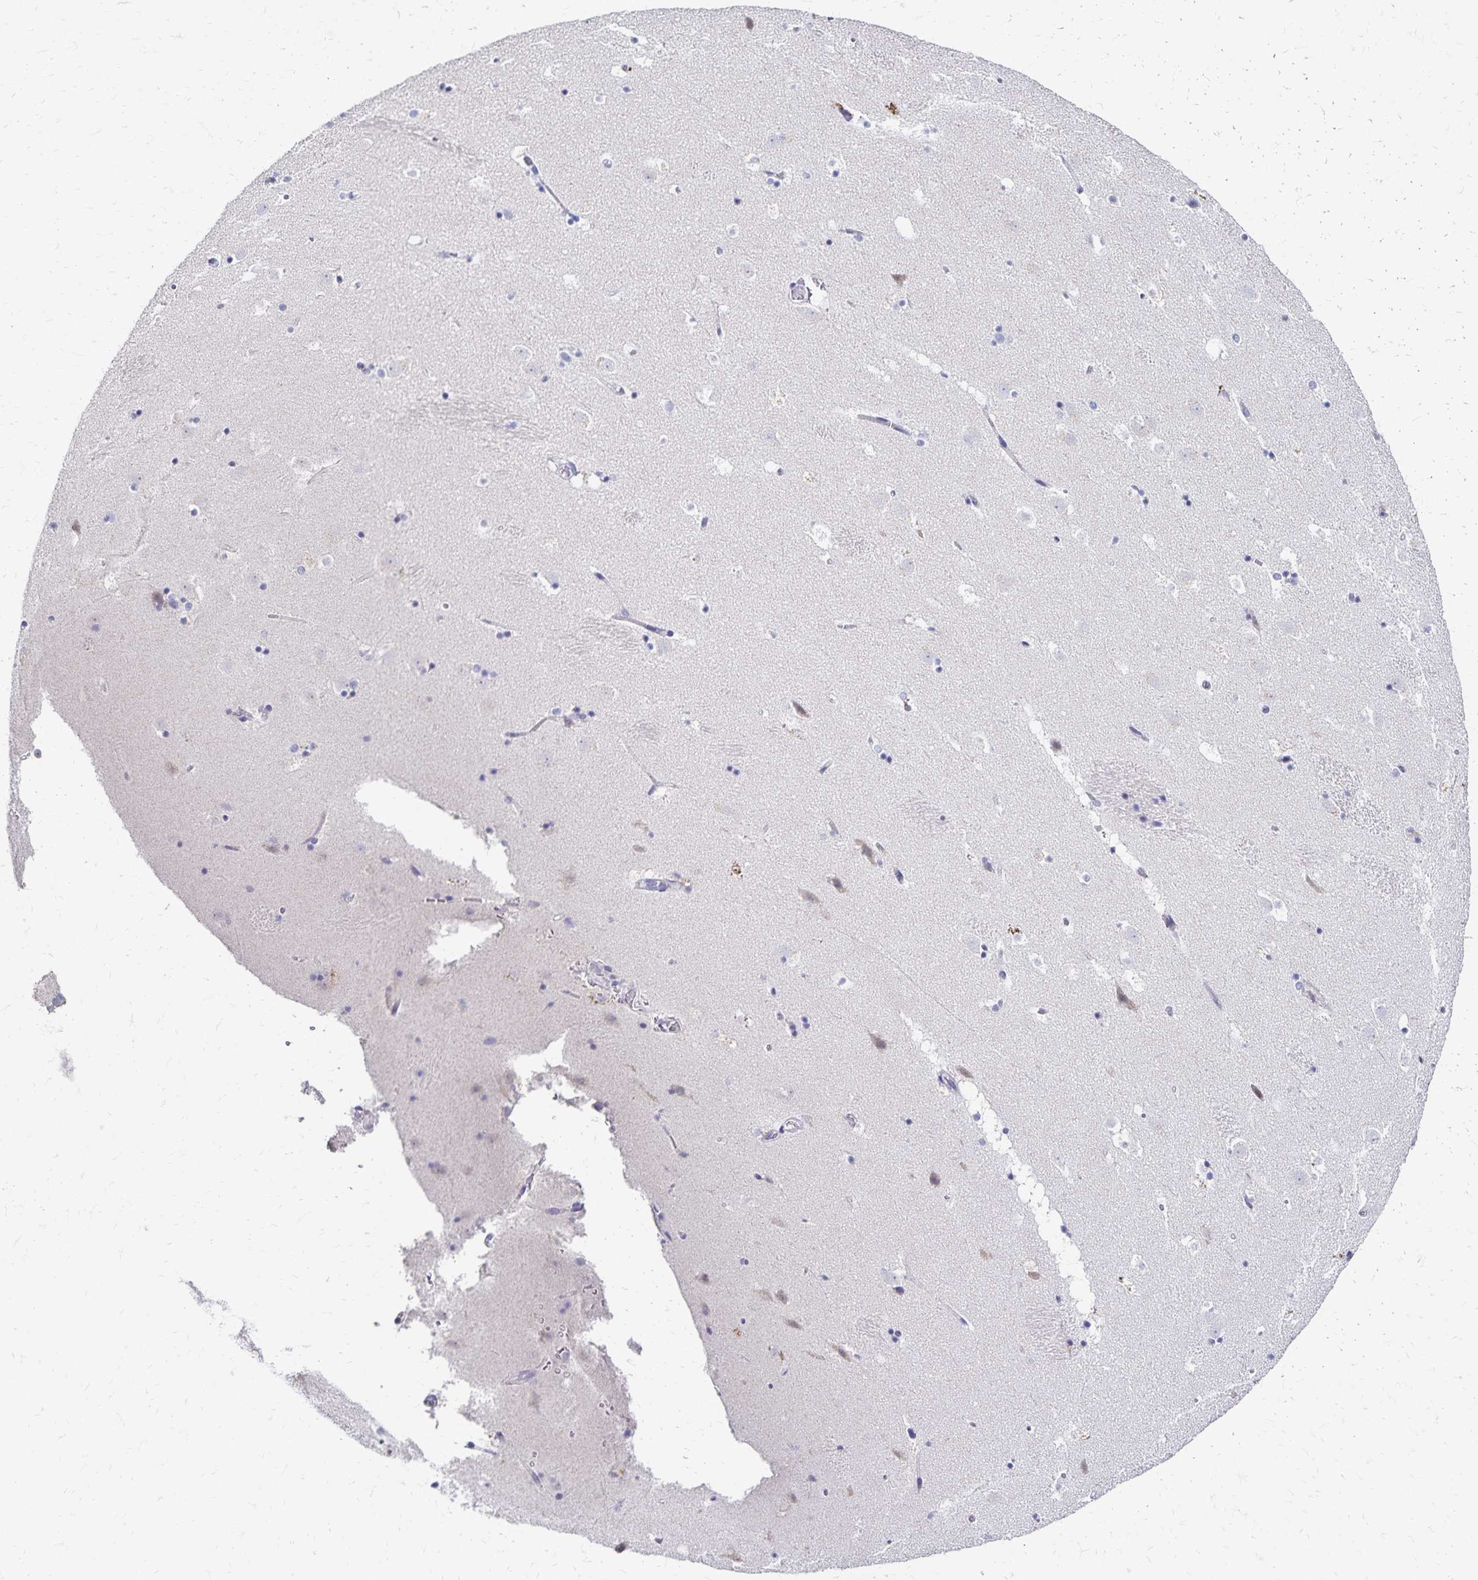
{"staining": {"intensity": "moderate", "quantity": "<25%", "location": "cytoplasmic/membranous"}, "tissue": "caudate", "cell_type": "Glial cells", "image_type": "normal", "snomed": [{"axis": "morphology", "description": "Normal tissue, NOS"}, {"axis": "topography", "description": "Lateral ventricle wall"}], "caption": "Caudate stained for a protein (brown) reveals moderate cytoplasmic/membranous positive staining in approximately <25% of glial cells.", "gene": "PAX5", "patient": {"sex": "male", "age": 37}}